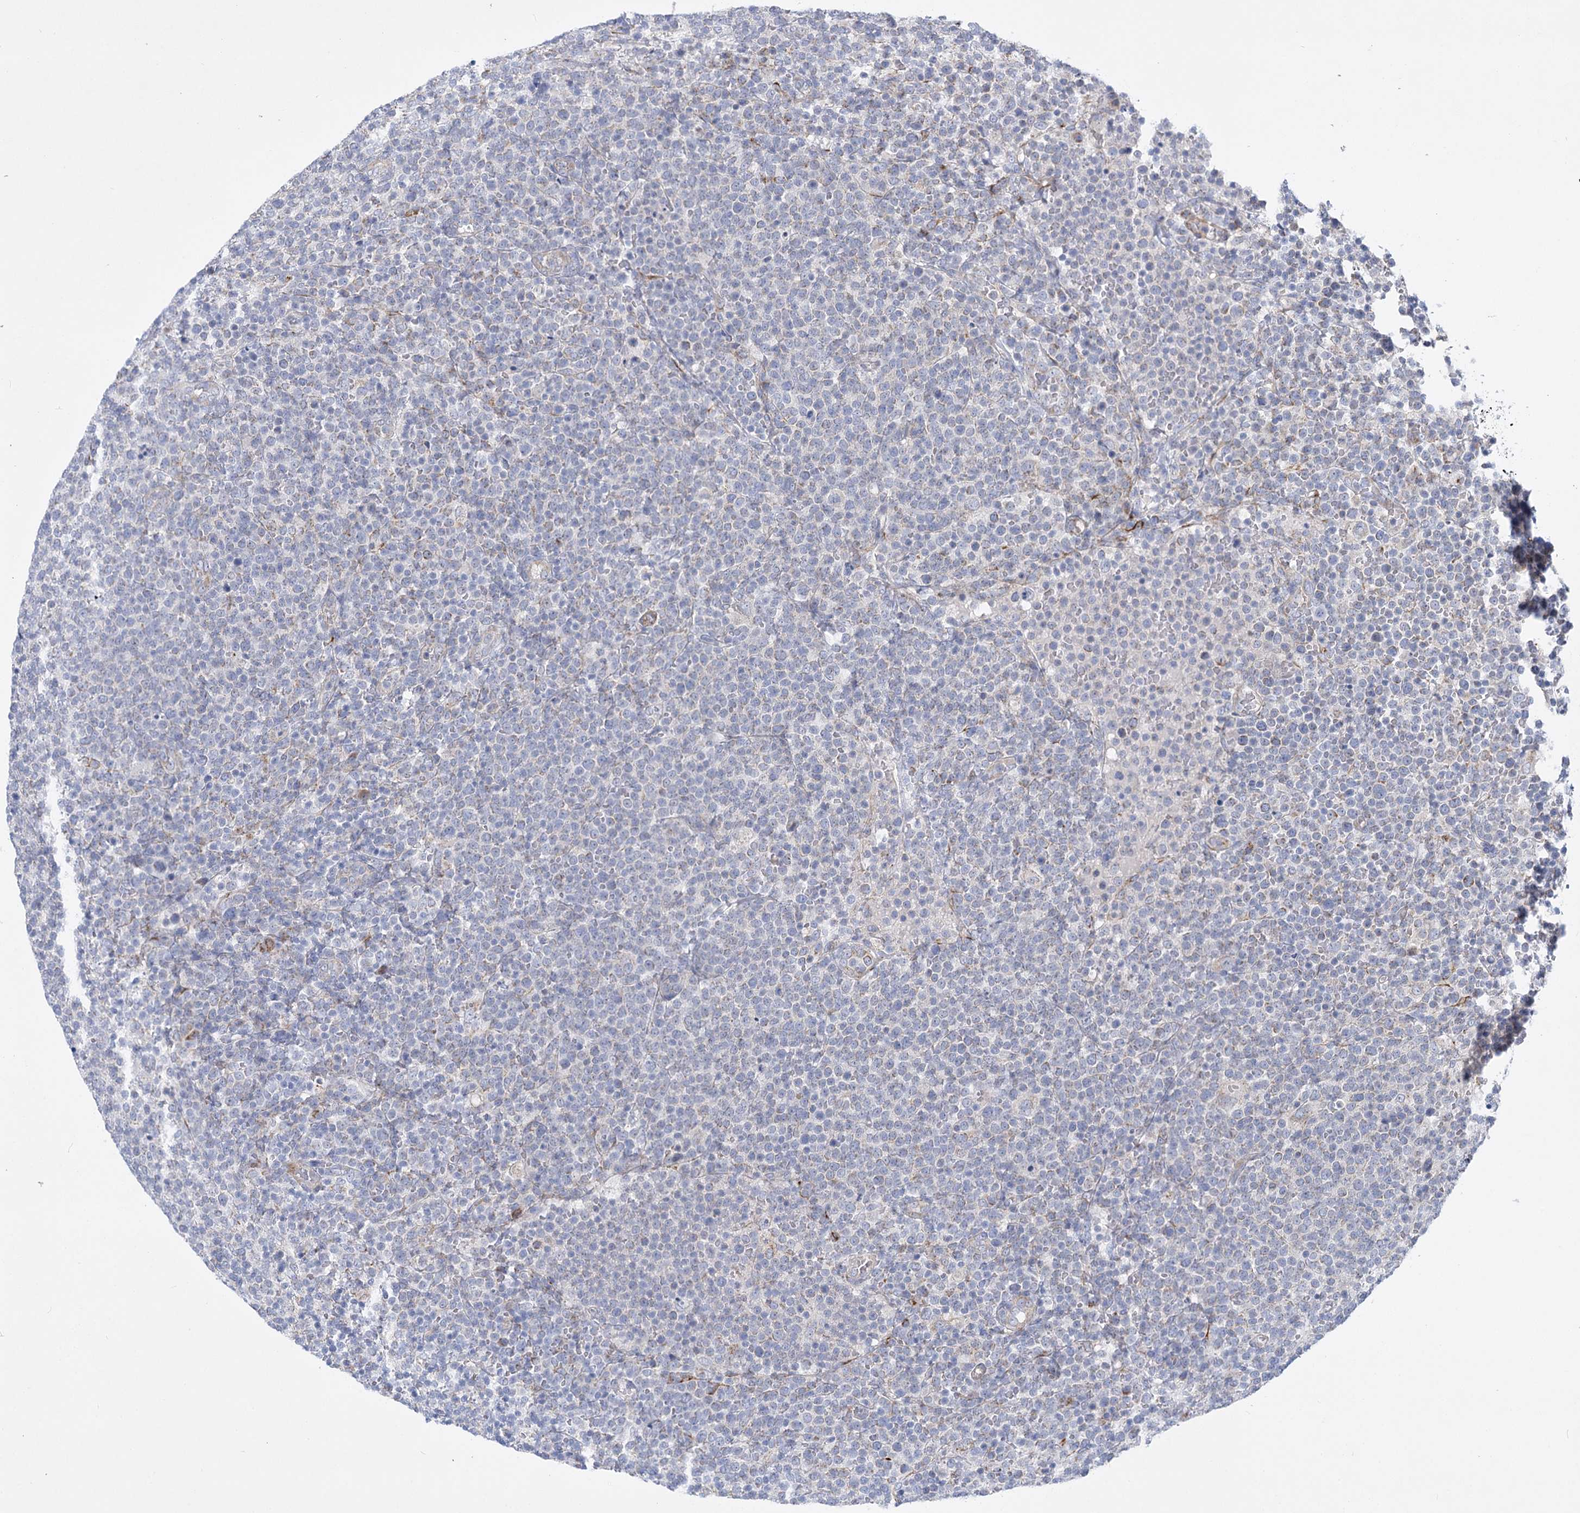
{"staining": {"intensity": "negative", "quantity": "none", "location": "none"}, "tissue": "lymphoma", "cell_type": "Tumor cells", "image_type": "cancer", "snomed": [{"axis": "morphology", "description": "Malignant lymphoma, non-Hodgkin's type, High grade"}, {"axis": "topography", "description": "Lymph node"}], "caption": "Tumor cells are negative for brown protein staining in lymphoma. (Immunohistochemistry (ihc), brightfield microscopy, high magnification).", "gene": "DHTKD1", "patient": {"sex": "male", "age": 61}}